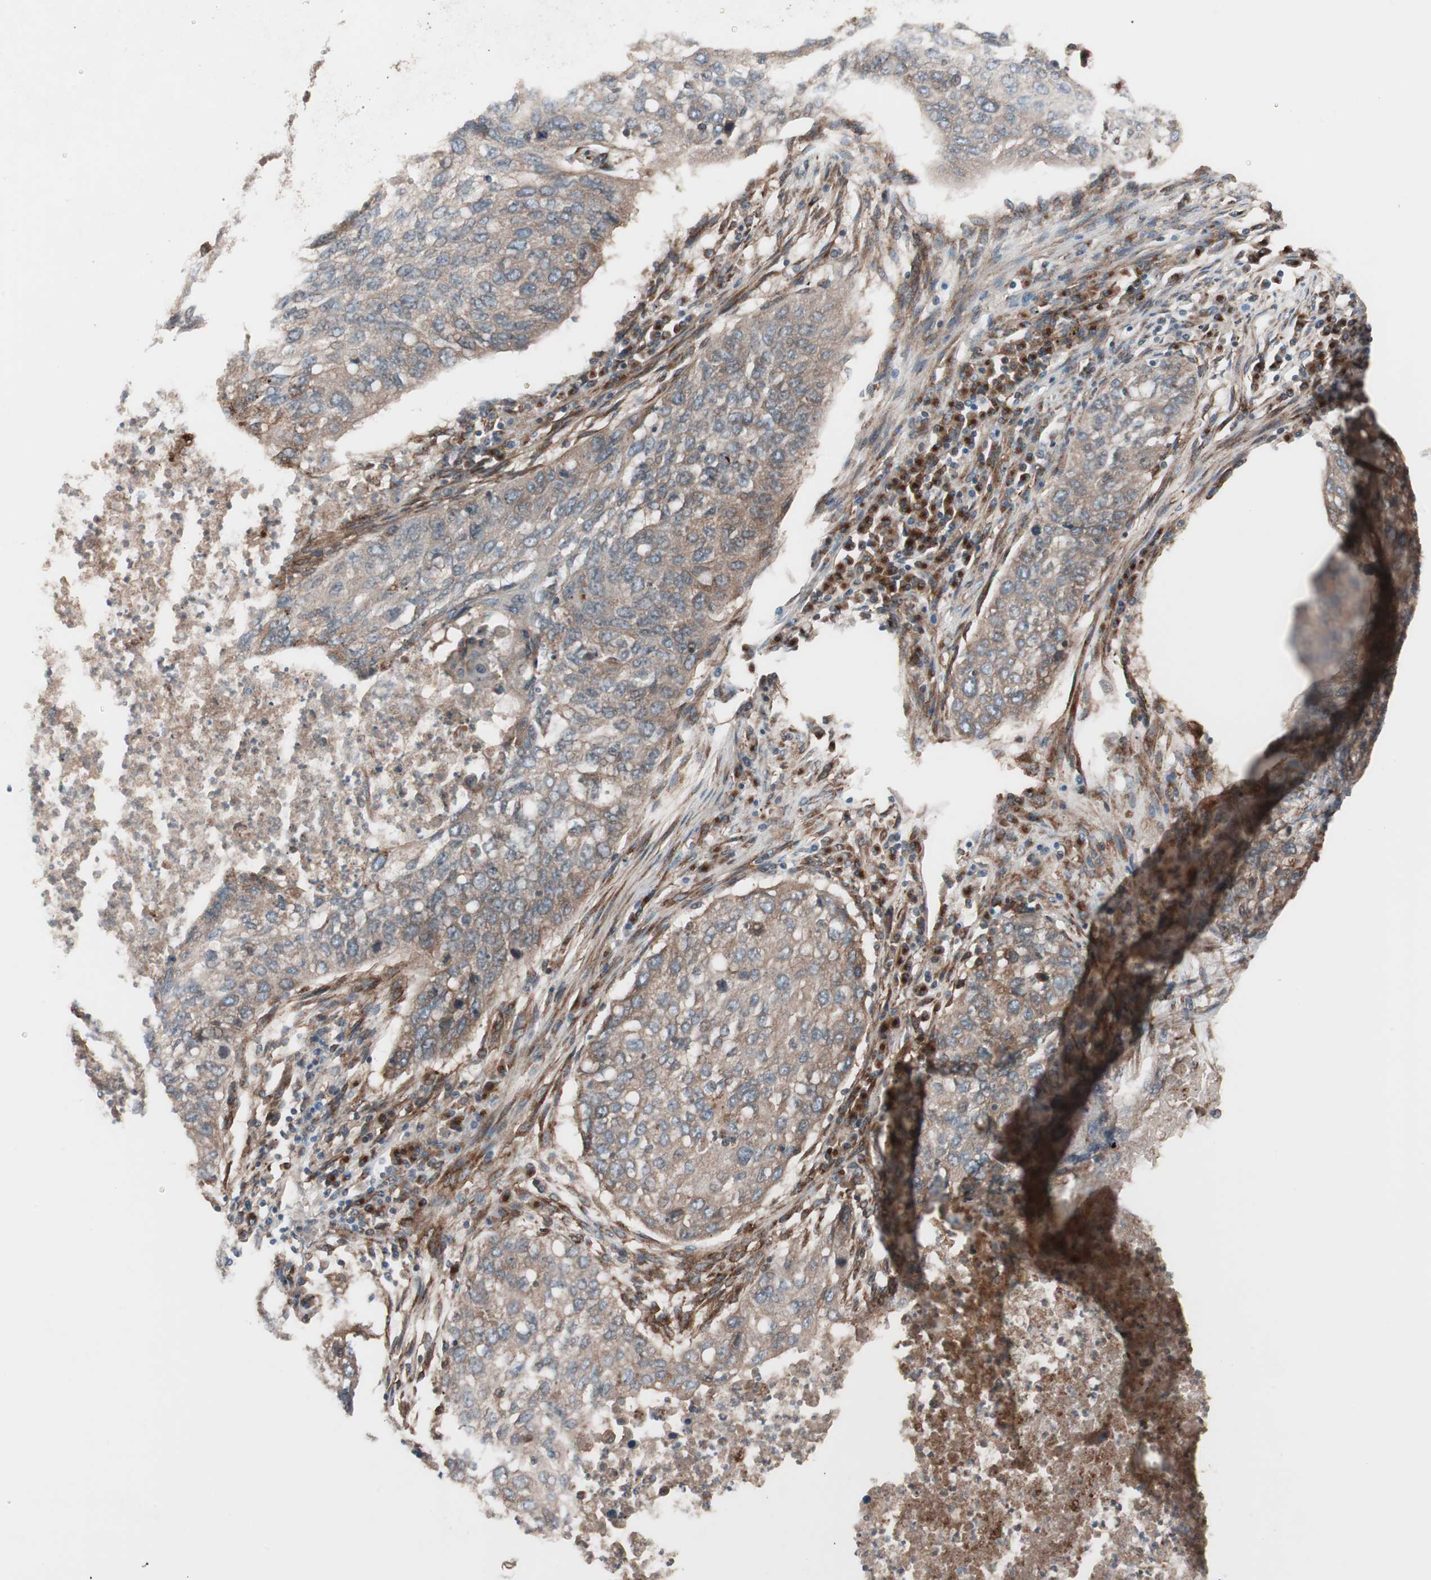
{"staining": {"intensity": "weak", "quantity": ">75%", "location": "cytoplasmic/membranous"}, "tissue": "lung cancer", "cell_type": "Tumor cells", "image_type": "cancer", "snomed": [{"axis": "morphology", "description": "Squamous cell carcinoma, NOS"}, {"axis": "topography", "description": "Lung"}], "caption": "Human squamous cell carcinoma (lung) stained with a protein marker exhibits weak staining in tumor cells.", "gene": "SEC31A", "patient": {"sex": "female", "age": 63}}